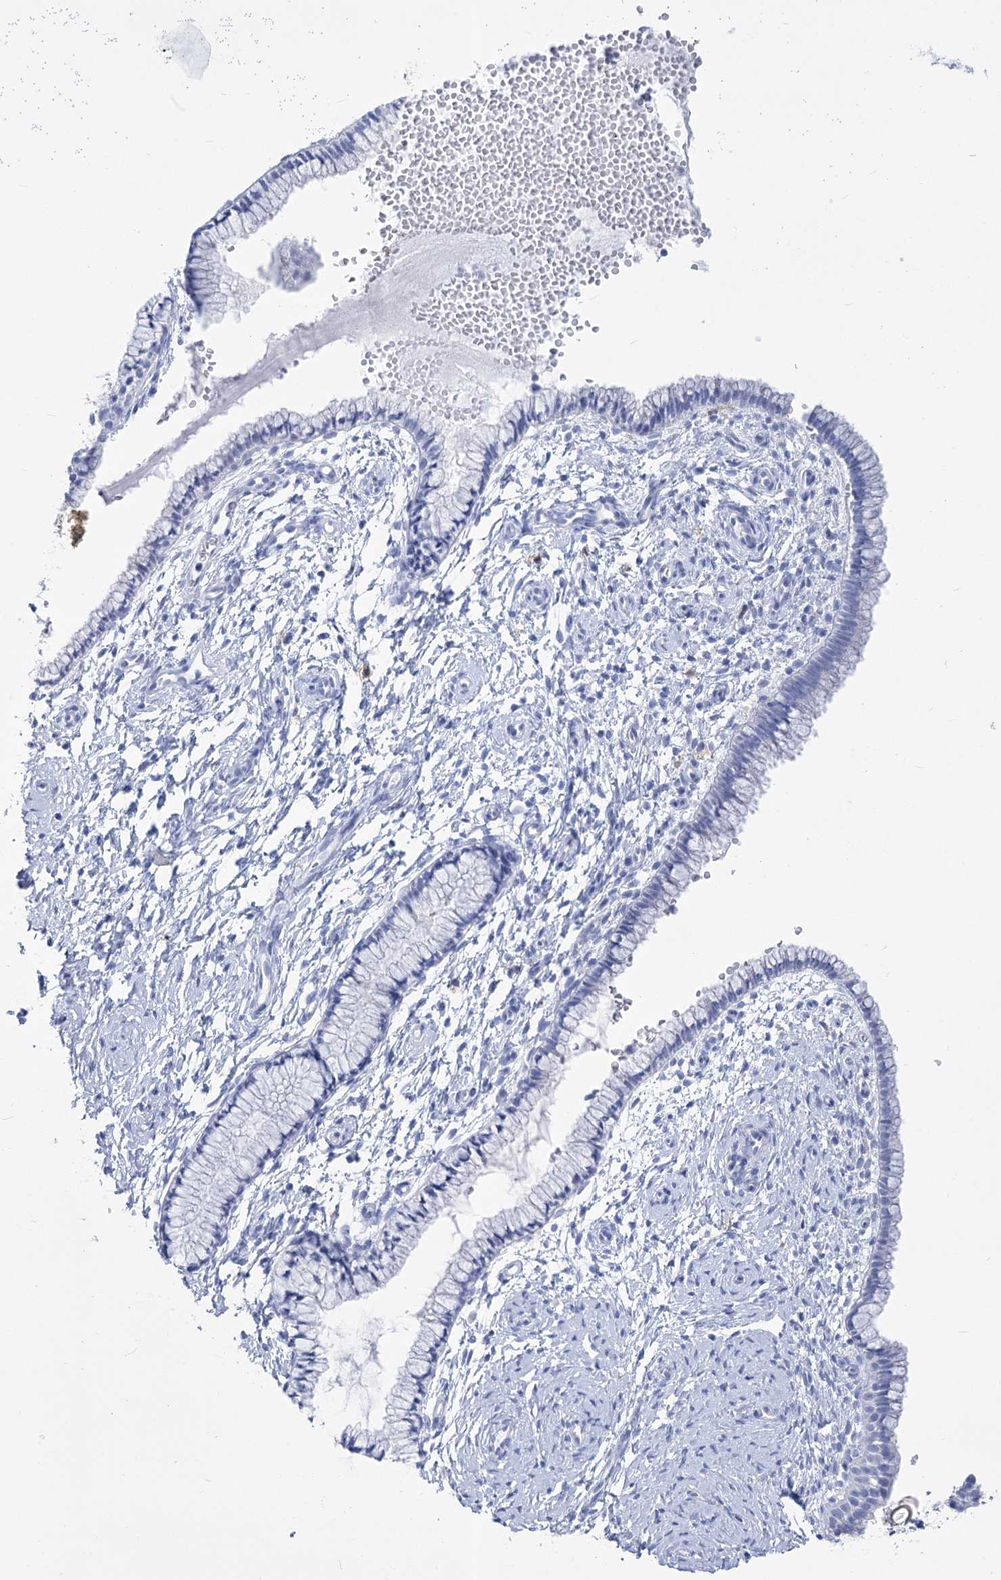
{"staining": {"intensity": "negative", "quantity": "none", "location": "none"}, "tissue": "cervix", "cell_type": "Glandular cells", "image_type": "normal", "snomed": [{"axis": "morphology", "description": "Normal tissue, NOS"}, {"axis": "topography", "description": "Cervix"}], "caption": "Immunohistochemistry (IHC) of normal cervix exhibits no expression in glandular cells.", "gene": "PCDHA1", "patient": {"sex": "female", "age": 33}}